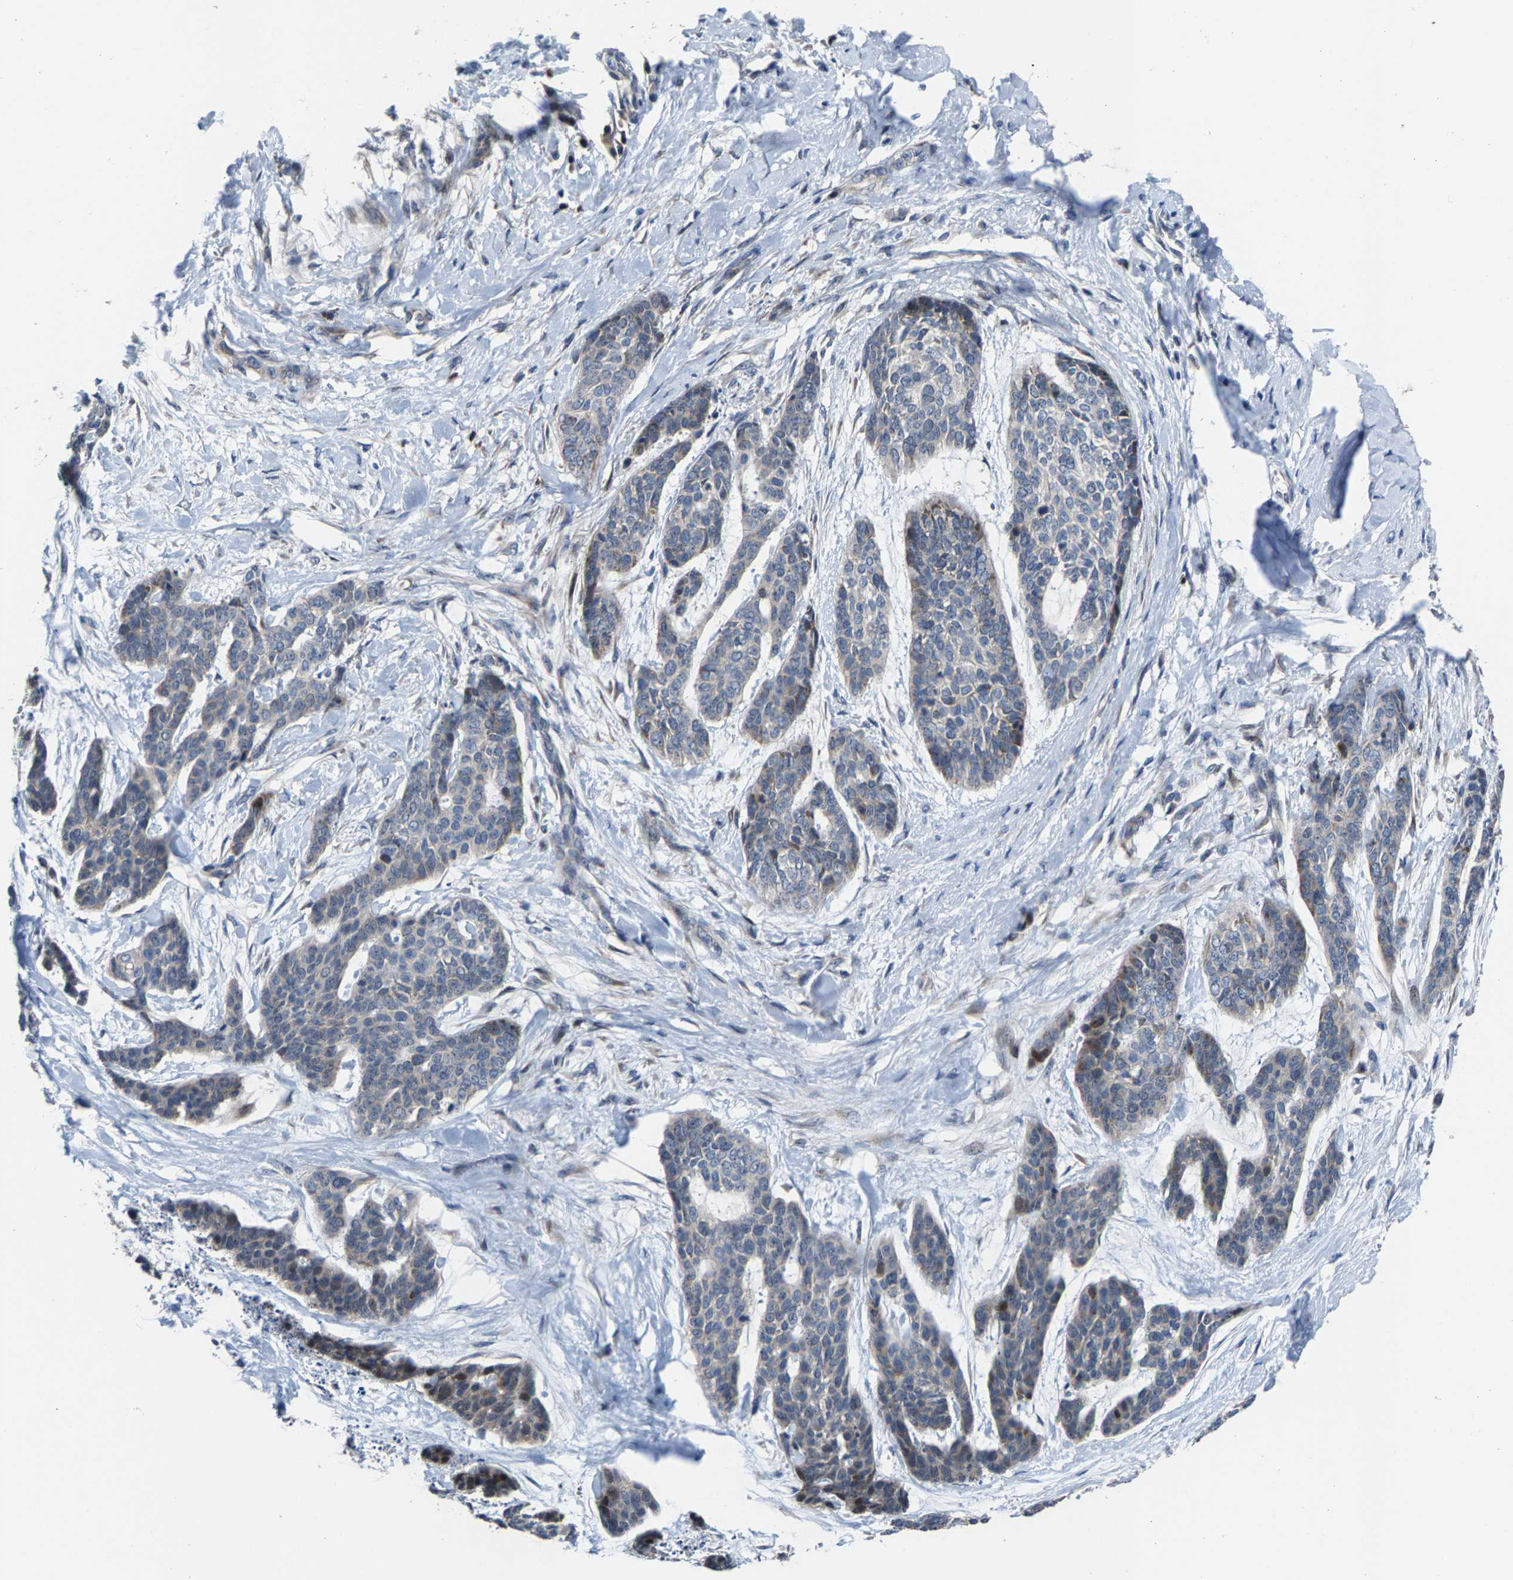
{"staining": {"intensity": "weak", "quantity": "<25%", "location": "cytoplasmic/membranous"}, "tissue": "skin cancer", "cell_type": "Tumor cells", "image_type": "cancer", "snomed": [{"axis": "morphology", "description": "Basal cell carcinoma"}, {"axis": "topography", "description": "Skin"}], "caption": "This is an immunohistochemistry photomicrograph of human basal cell carcinoma (skin). There is no staining in tumor cells.", "gene": "HAUS6", "patient": {"sex": "female", "age": 64}}